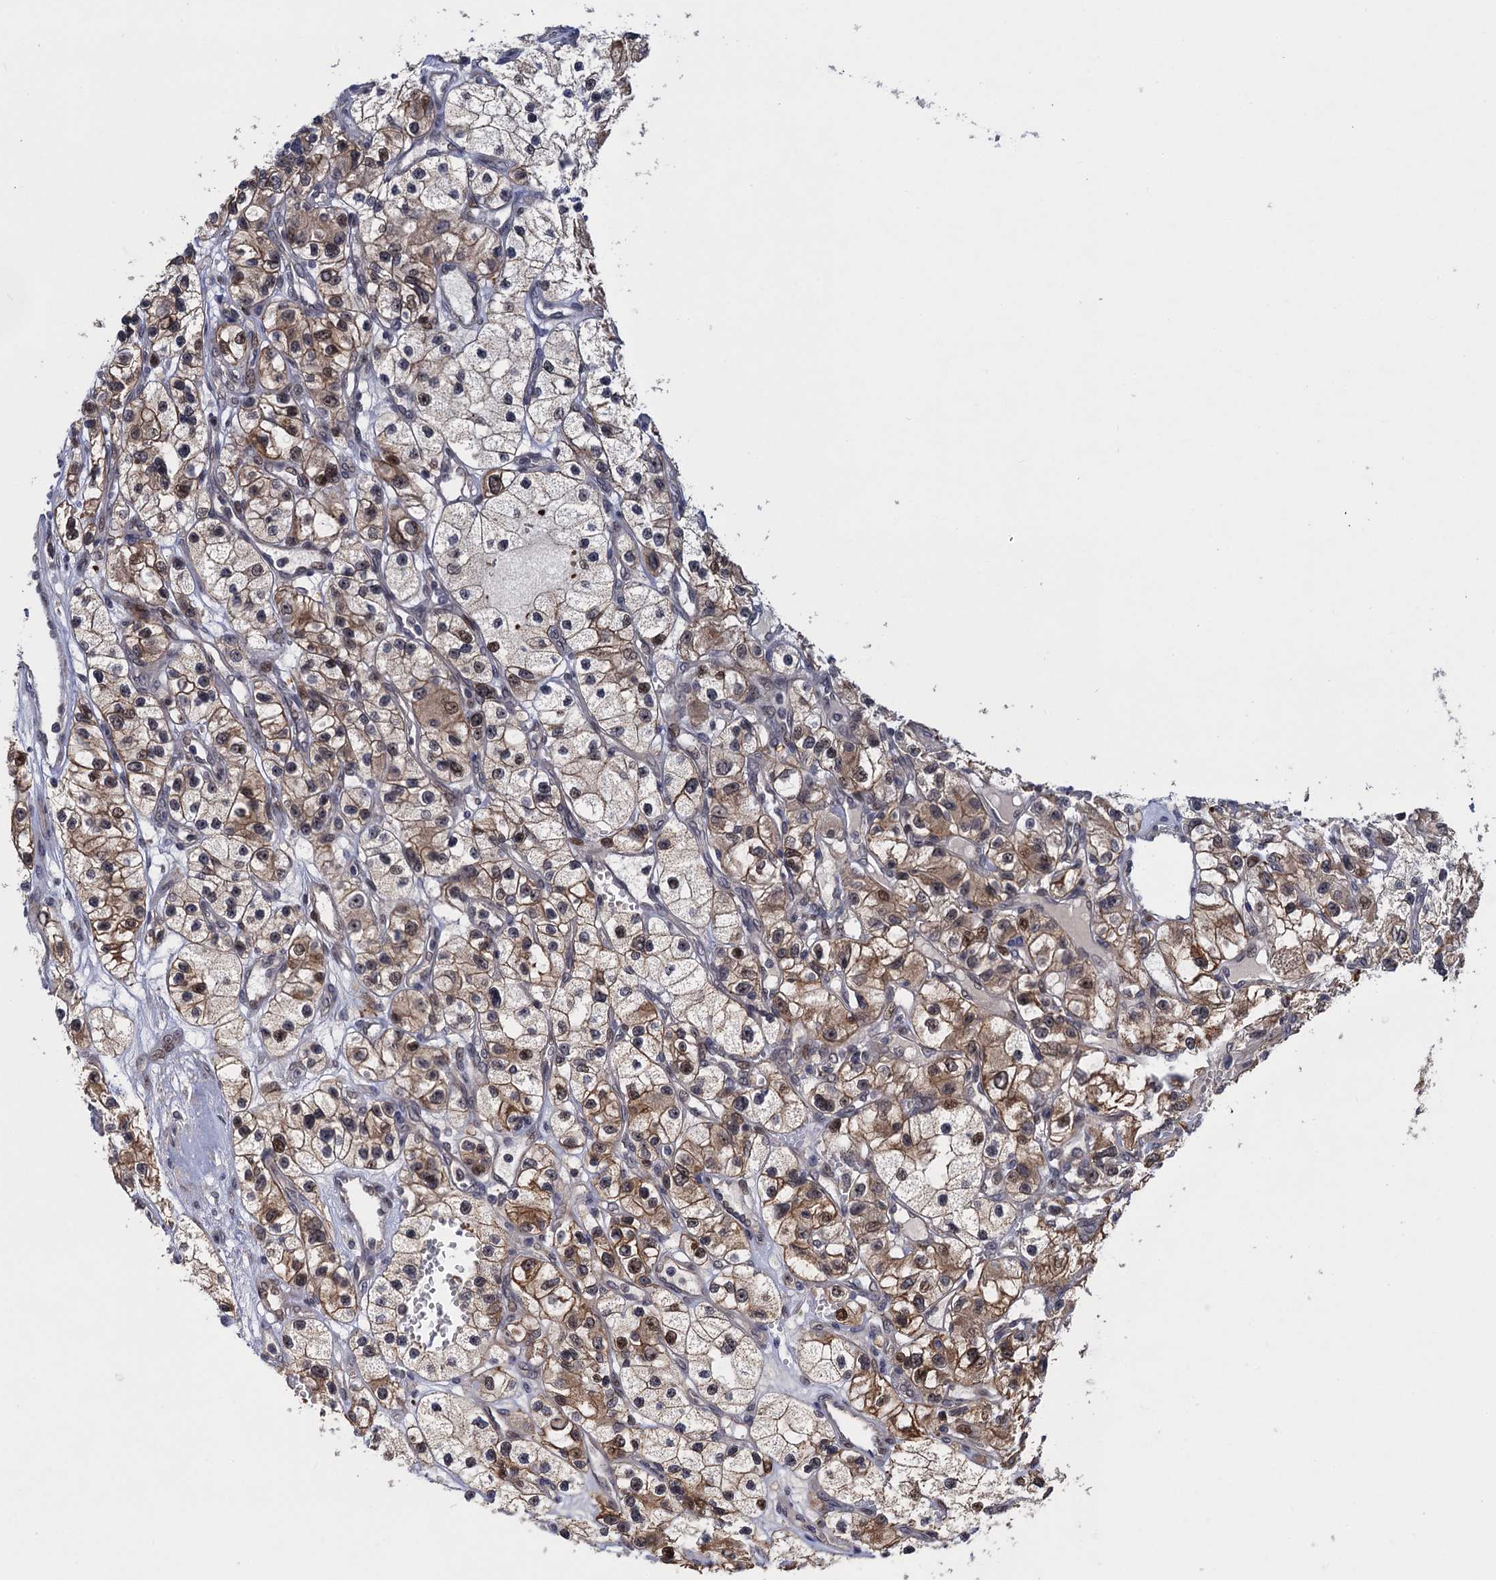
{"staining": {"intensity": "moderate", "quantity": "25%-75%", "location": "cytoplasmic/membranous,nuclear"}, "tissue": "renal cancer", "cell_type": "Tumor cells", "image_type": "cancer", "snomed": [{"axis": "morphology", "description": "Adenocarcinoma, NOS"}, {"axis": "topography", "description": "Kidney"}], "caption": "Protein staining of renal adenocarcinoma tissue demonstrates moderate cytoplasmic/membranous and nuclear staining in approximately 25%-75% of tumor cells.", "gene": "ZAR1L", "patient": {"sex": "female", "age": 57}}